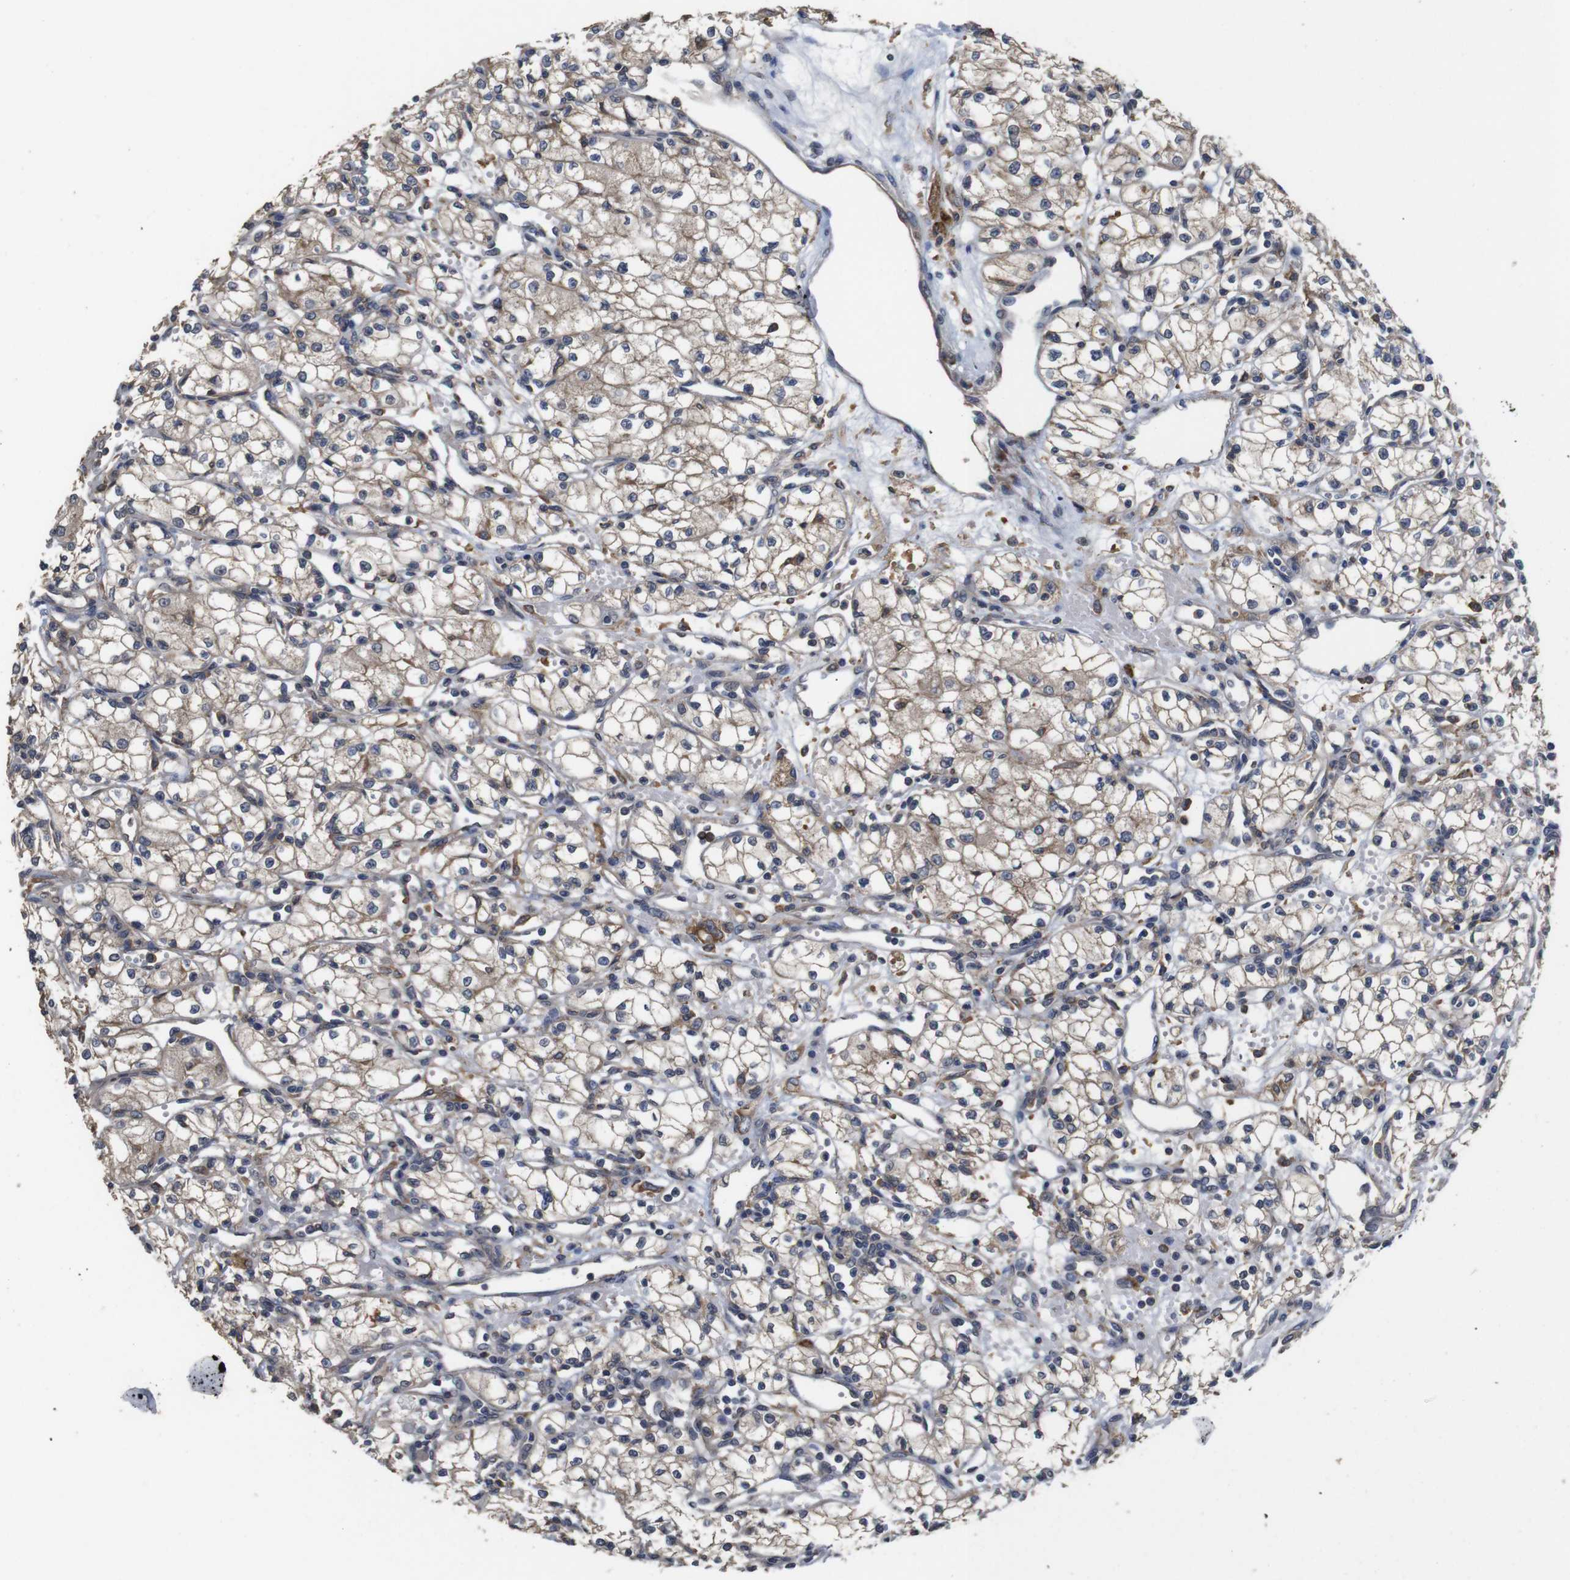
{"staining": {"intensity": "weak", "quantity": "25%-75%", "location": "cytoplasmic/membranous"}, "tissue": "renal cancer", "cell_type": "Tumor cells", "image_type": "cancer", "snomed": [{"axis": "morphology", "description": "Normal tissue, NOS"}, {"axis": "morphology", "description": "Adenocarcinoma, NOS"}, {"axis": "topography", "description": "Kidney"}], "caption": "Renal cancer (adenocarcinoma) stained with immunohistochemistry reveals weak cytoplasmic/membranous staining in approximately 25%-75% of tumor cells.", "gene": "ARHGAP24", "patient": {"sex": "male", "age": 59}}